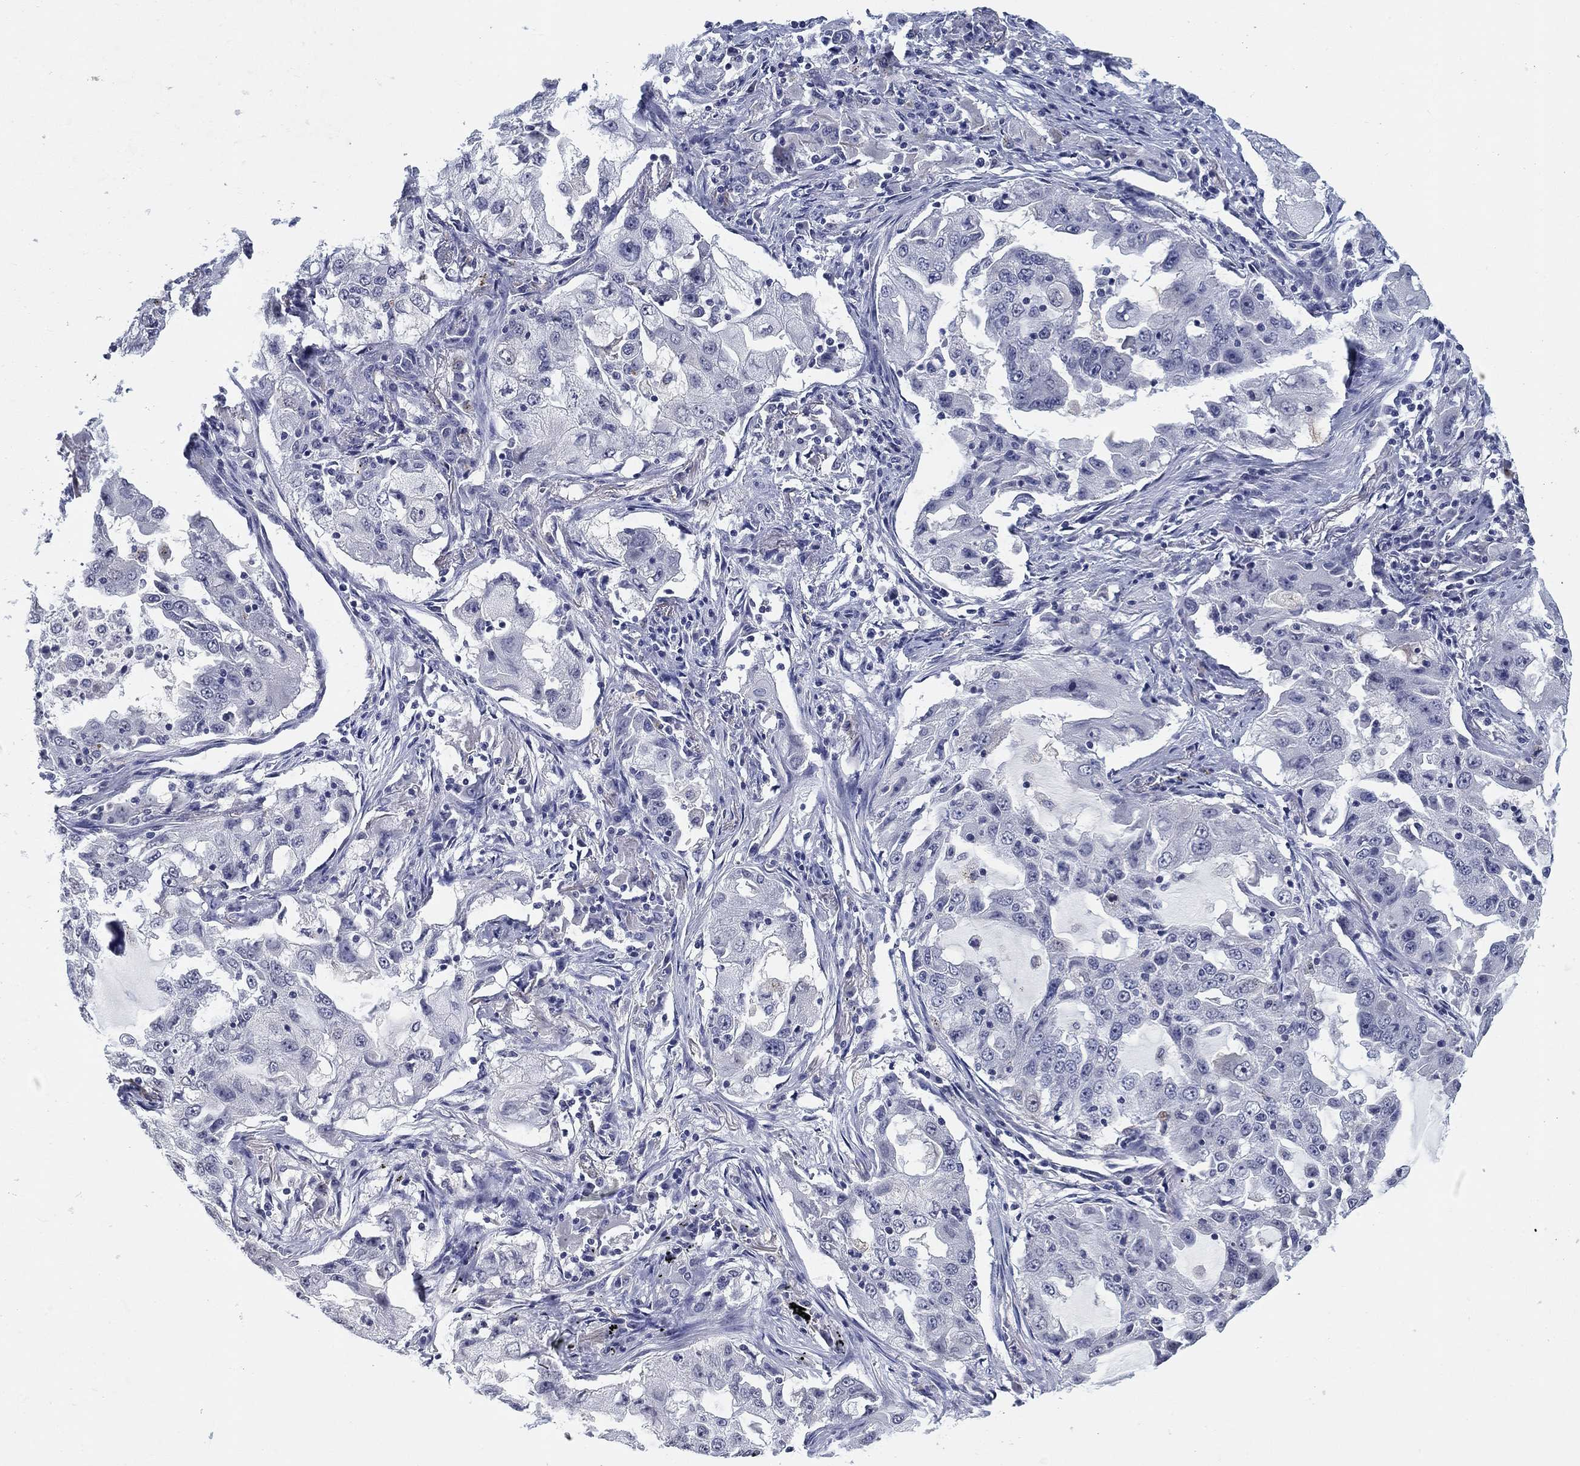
{"staining": {"intensity": "negative", "quantity": "none", "location": "none"}, "tissue": "lung cancer", "cell_type": "Tumor cells", "image_type": "cancer", "snomed": [{"axis": "morphology", "description": "Adenocarcinoma, NOS"}, {"axis": "topography", "description": "Lung"}], "caption": "This is an IHC photomicrograph of human lung adenocarcinoma. There is no positivity in tumor cells.", "gene": "OTUB2", "patient": {"sex": "female", "age": 61}}